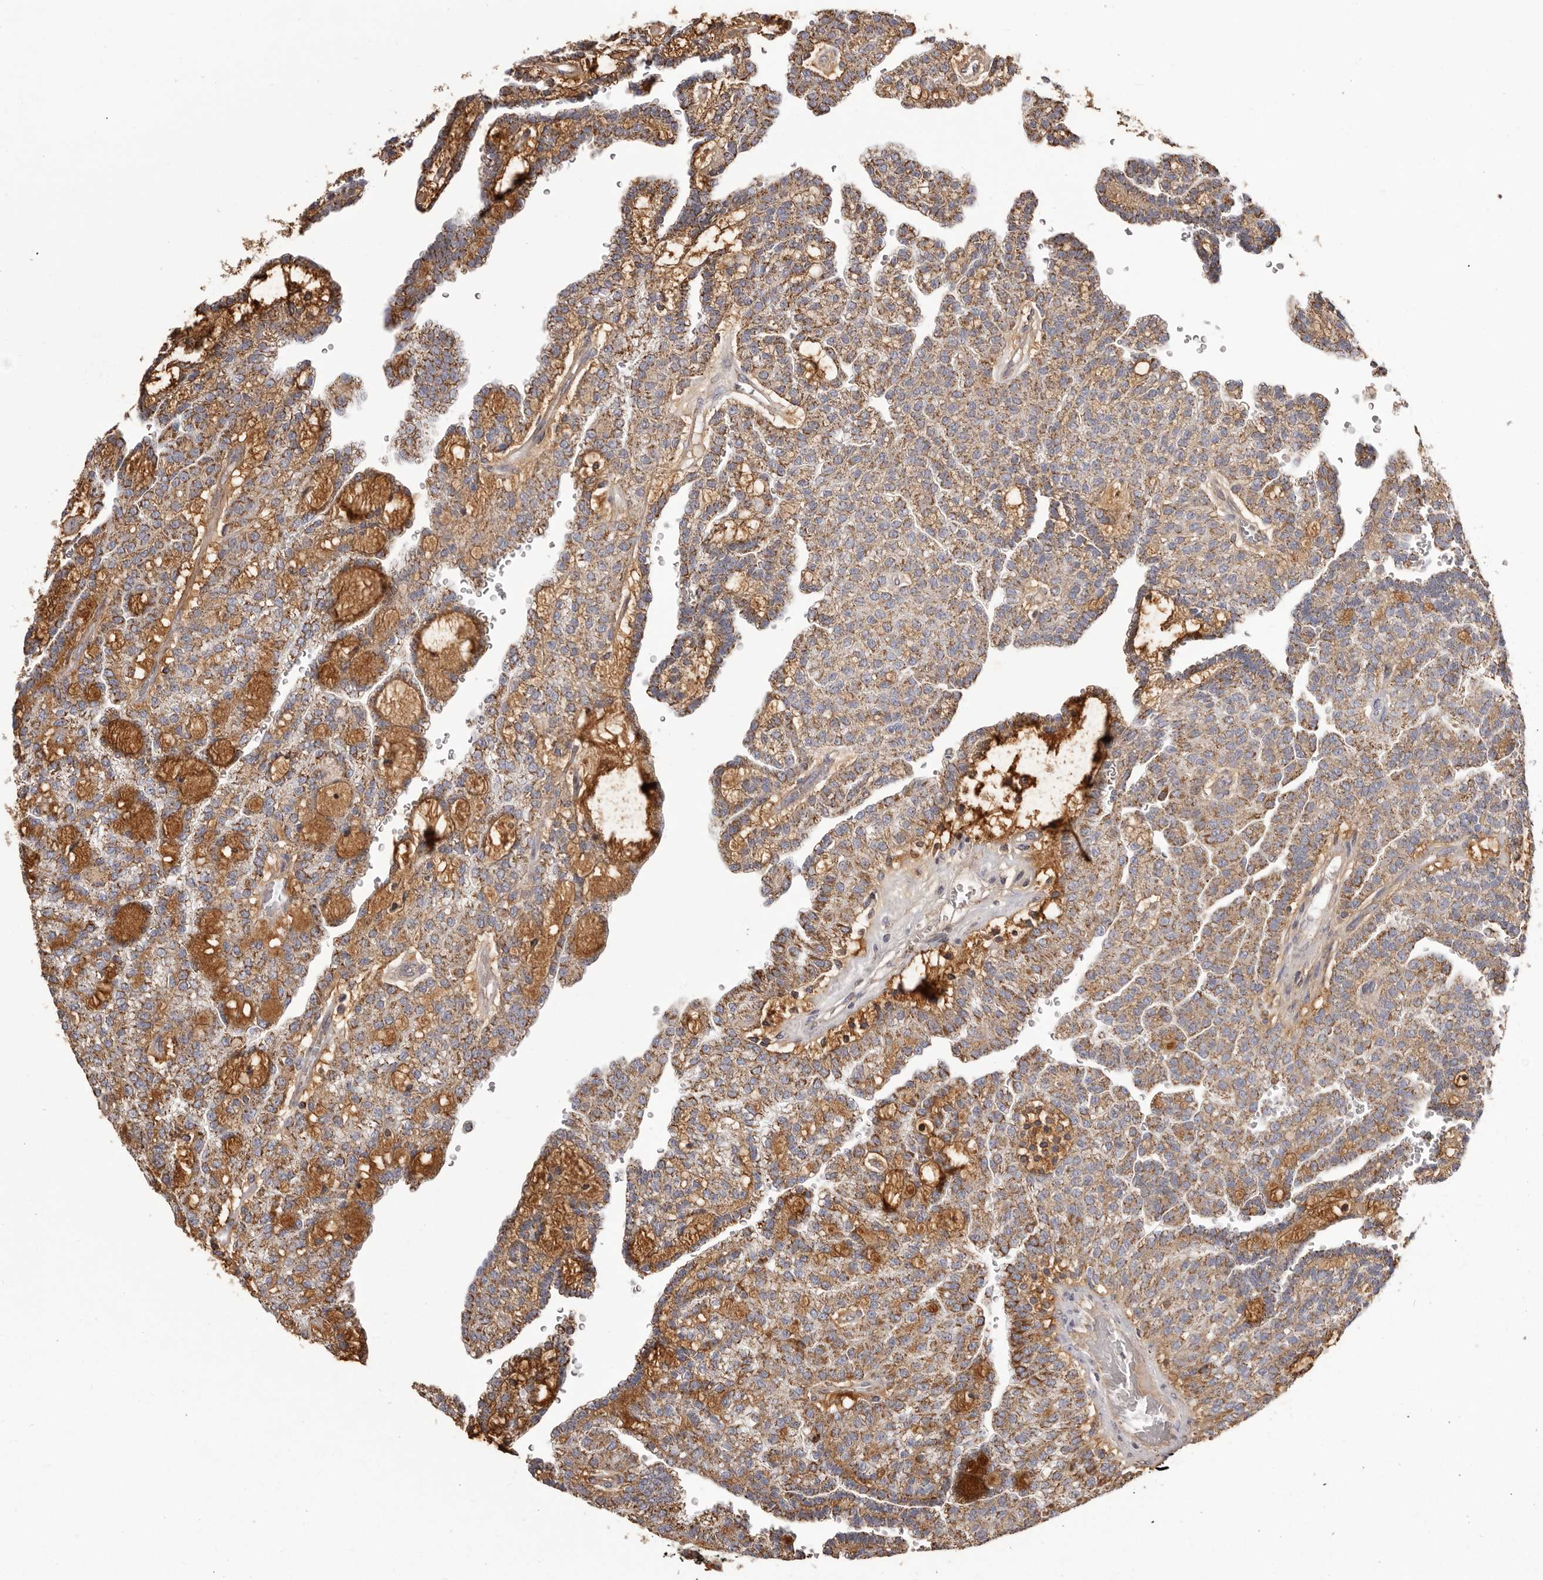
{"staining": {"intensity": "moderate", "quantity": ">75%", "location": "cytoplasmic/membranous"}, "tissue": "renal cancer", "cell_type": "Tumor cells", "image_type": "cancer", "snomed": [{"axis": "morphology", "description": "Adenocarcinoma, NOS"}, {"axis": "topography", "description": "Kidney"}], "caption": "Adenocarcinoma (renal) stained with a brown dye reveals moderate cytoplasmic/membranous positive positivity in about >75% of tumor cells.", "gene": "CHRM2", "patient": {"sex": "male", "age": 63}}